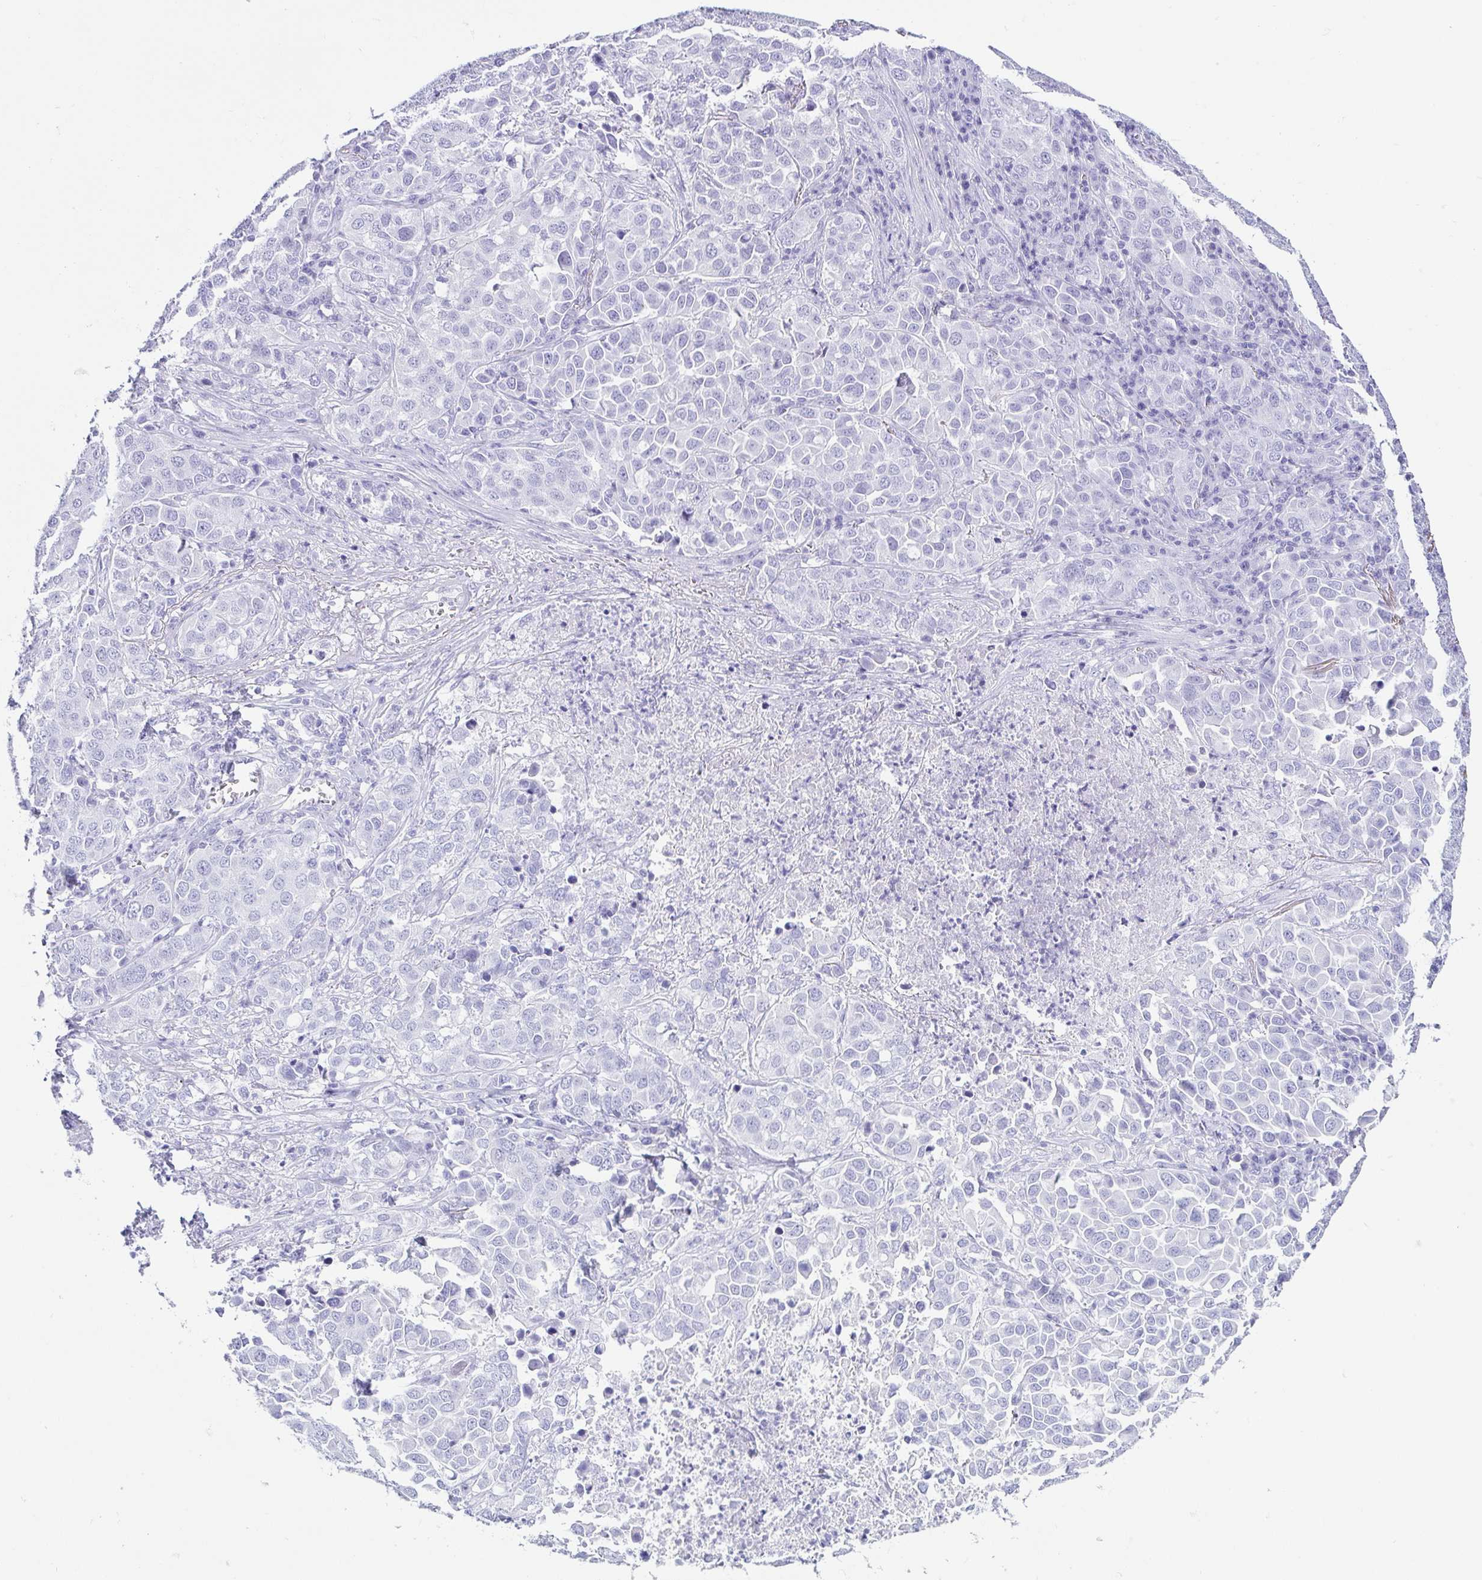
{"staining": {"intensity": "negative", "quantity": "none", "location": "none"}, "tissue": "lung cancer", "cell_type": "Tumor cells", "image_type": "cancer", "snomed": [{"axis": "morphology", "description": "Adenocarcinoma, NOS"}, {"axis": "morphology", "description": "Adenocarcinoma, metastatic, NOS"}, {"axis": "topography", "description": "Lymph node"}, {"axis": "topography", "description": "Lung"}], "caption": "IHC histopathology image of neoplastic tissue: metastatic adenocarcinoma (lung) stained with DAB shows no significant protein expression in tumor cells.", "gene": "CD164L2", "patient": {"sex": "female", "age": 65}}